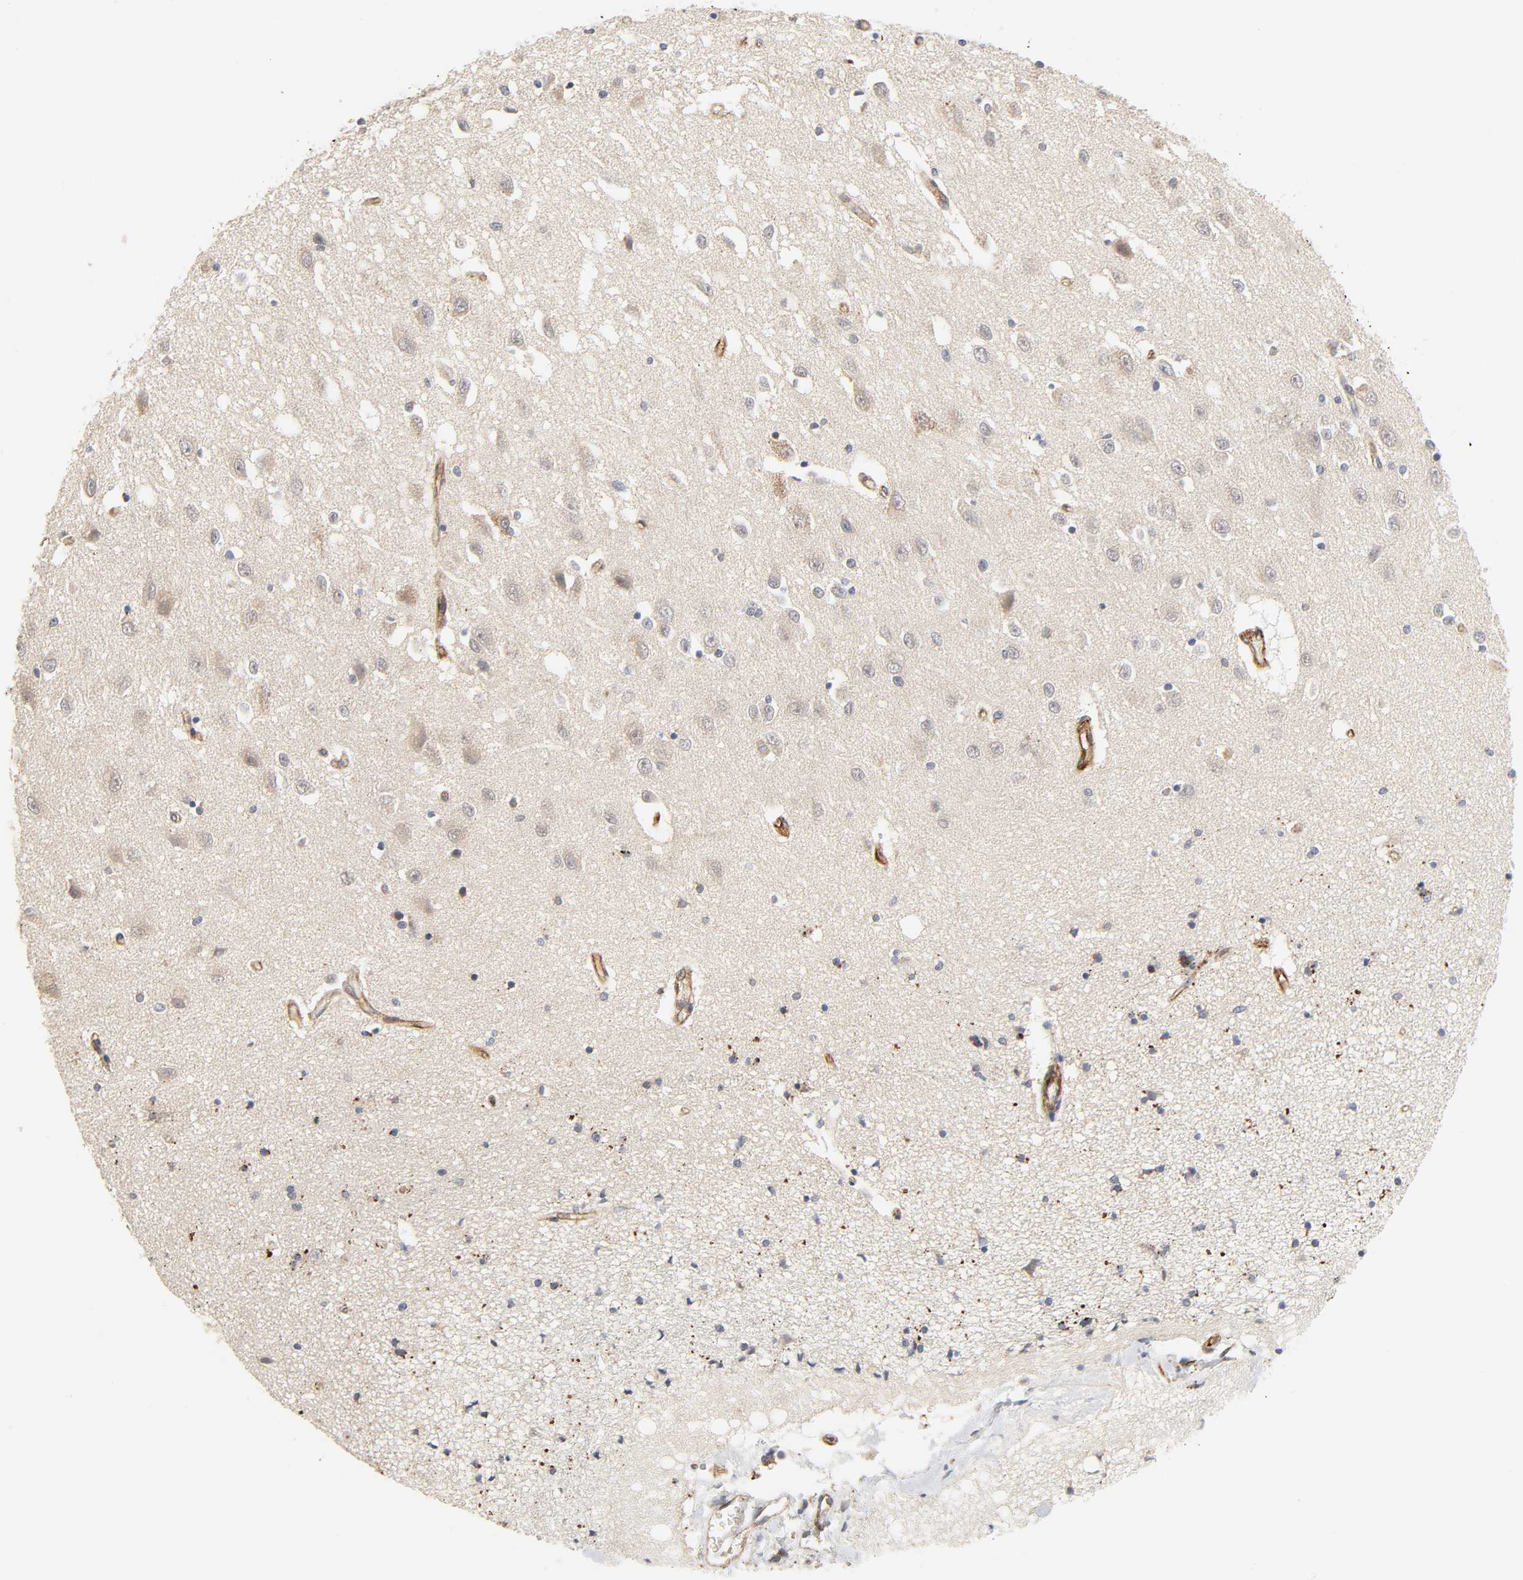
{"staining": {"intensity": "moderate", "quantity": ">75%", "location": "cytoplasmic/membranous"}, "tissue": "hippocampus", "cell_type": "Glial cells", "image_type": "normal", "snomed": [{"axis": "morphology", "description": "Normal tissue, NOS"}, {"axis": "topography", "description": "Hippocampus"}], "caption": "IHC staining of unremarkable hippocampus, which shows medium levels of moderate cytoplasmic/membranous staining in approximately >75% of glial cells indicating moderate cytoplasmic/membranous protein expression. The staining was performed using DAB (brown) for protein detection and nuclei were counterstained in hematoxylin (blue).", "gene": "REEP5", "patient": {"sex": "female", "age": 54}}